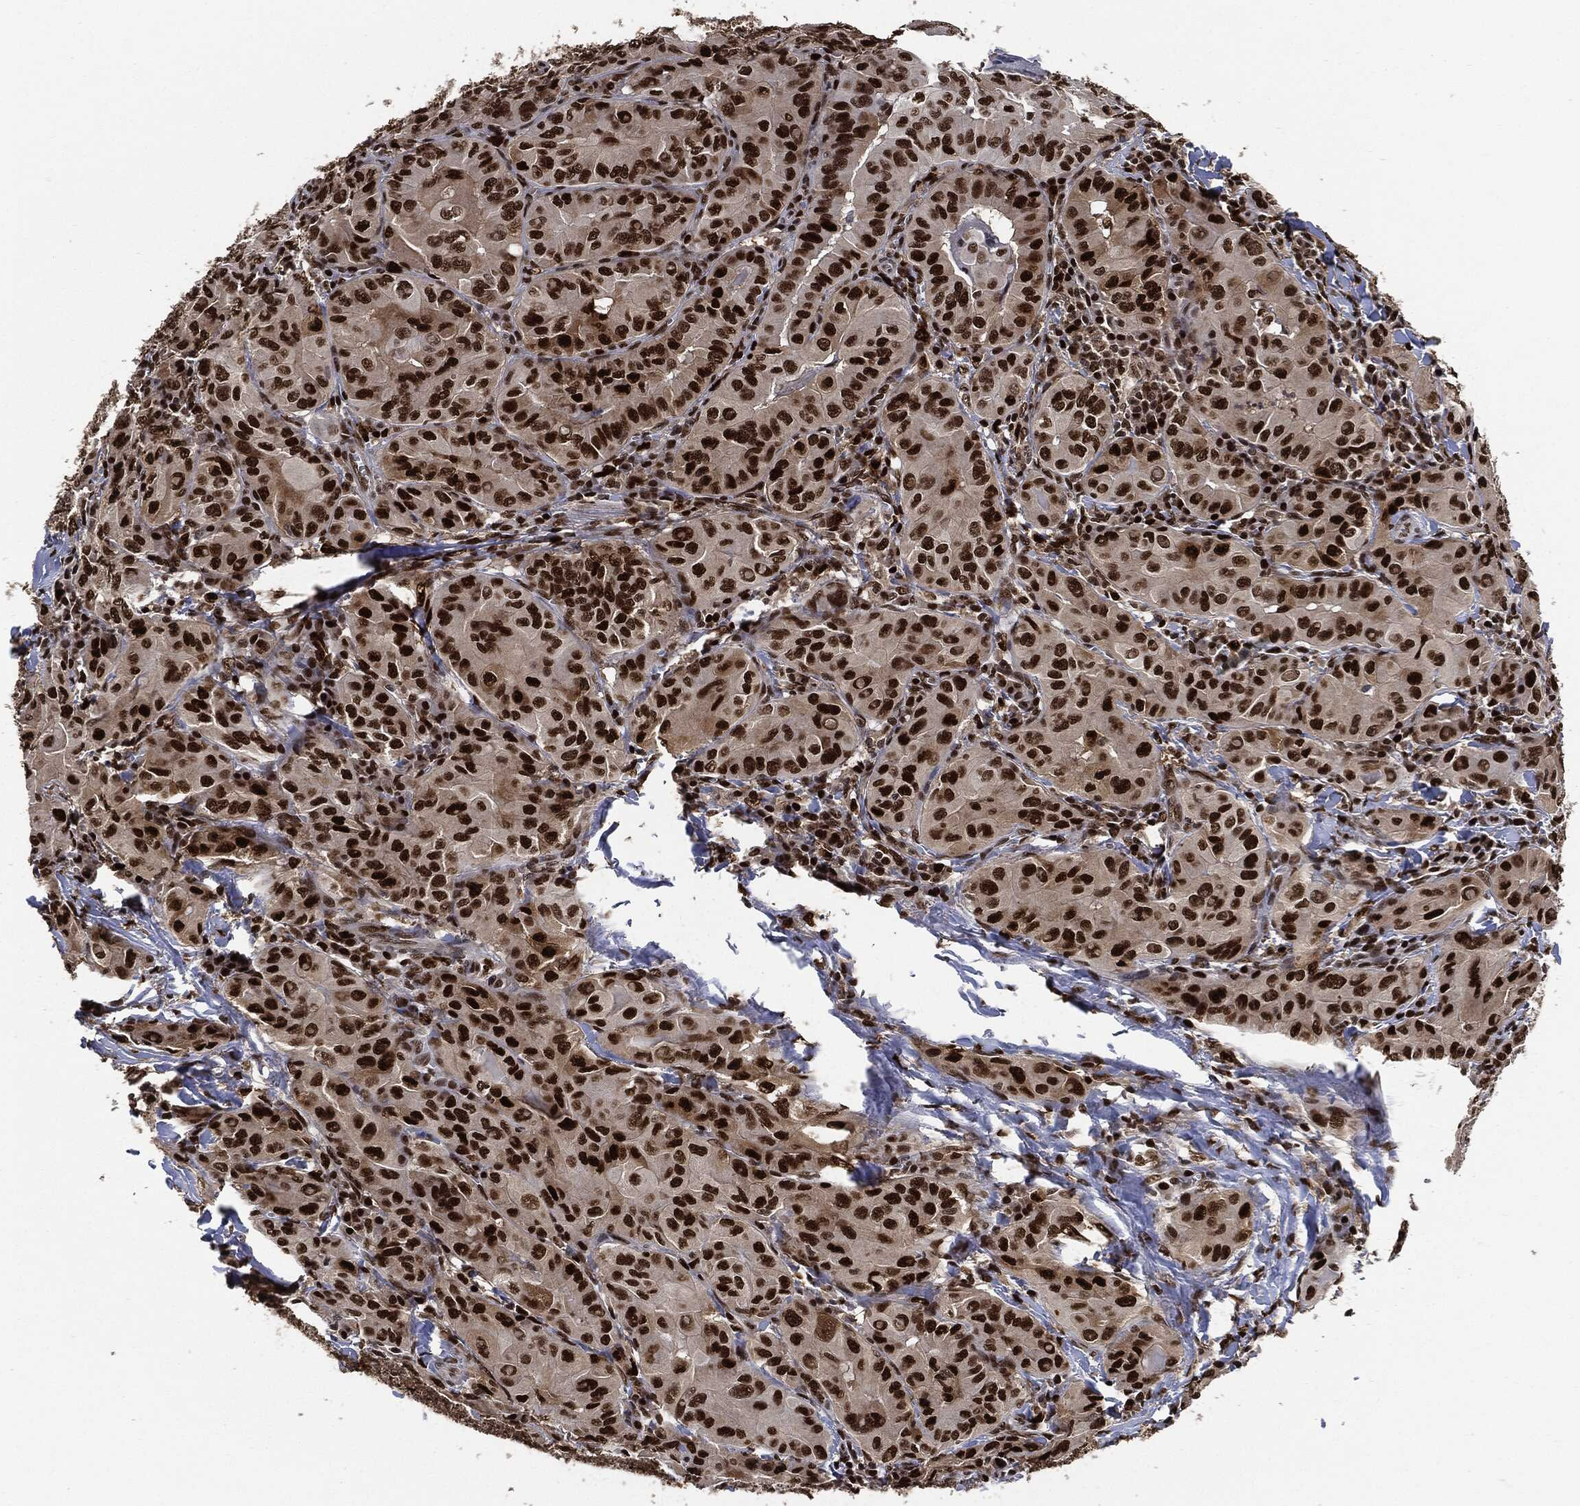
{"staining": {"intensity": "strong", "quantity": ">75%", "location": "nuclear"}, "tissue": "thyroid cancer", "cell_type": "Tumor cells", "image_type": "cancer", "snomed": [{"axis": "morphology", "description": "Papillary adenocarcinoma, NOS"}, {"axis": "topography", "description": "Thyroid gland"}], "caption": "Immunohistochemical staining of human thyroid cancer (papillary adenocarcinoma) demonstrates high levels of strong nuclear expression in about >75% of tumor cells.", "gene": "PCNA", "patient": {"sex": "female", "age": 37}}